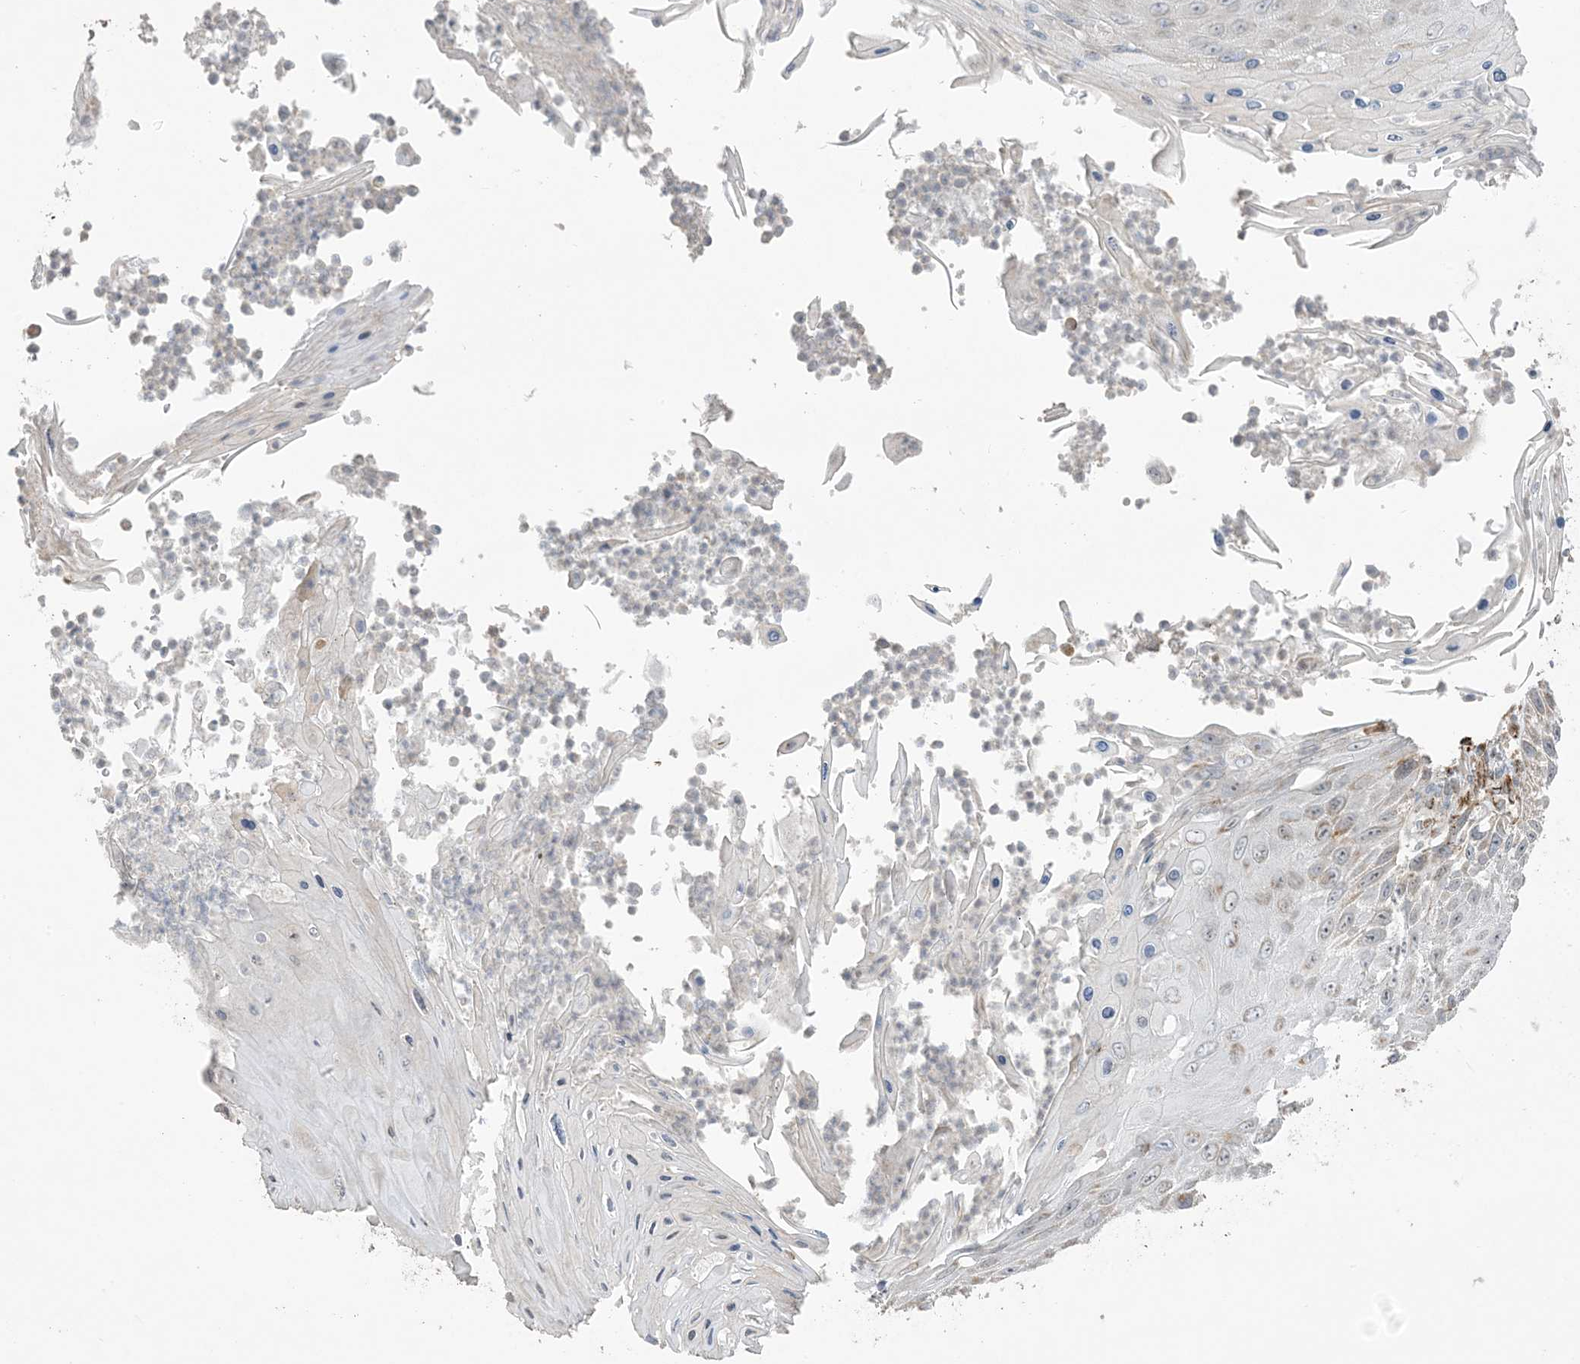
{"staining": {"intensity": "negative", "quantity": "none", "location": "none"}, "tissue": "skin cancer", "cell_type": "Tumor cells", "image_type": "cancer", "snomed": [{"axis": "morphology", "description": "Squamous cell carcinoma, NOS"}, {"axis": "topography", "description": "Skin"}], "caption": "Tumor cells show no significant protein staining in squamous cell carcinoma (skin). Nuclei are stained in blue.", "gene": "AGA", "patient": {"sex": "female", "age": 88}}